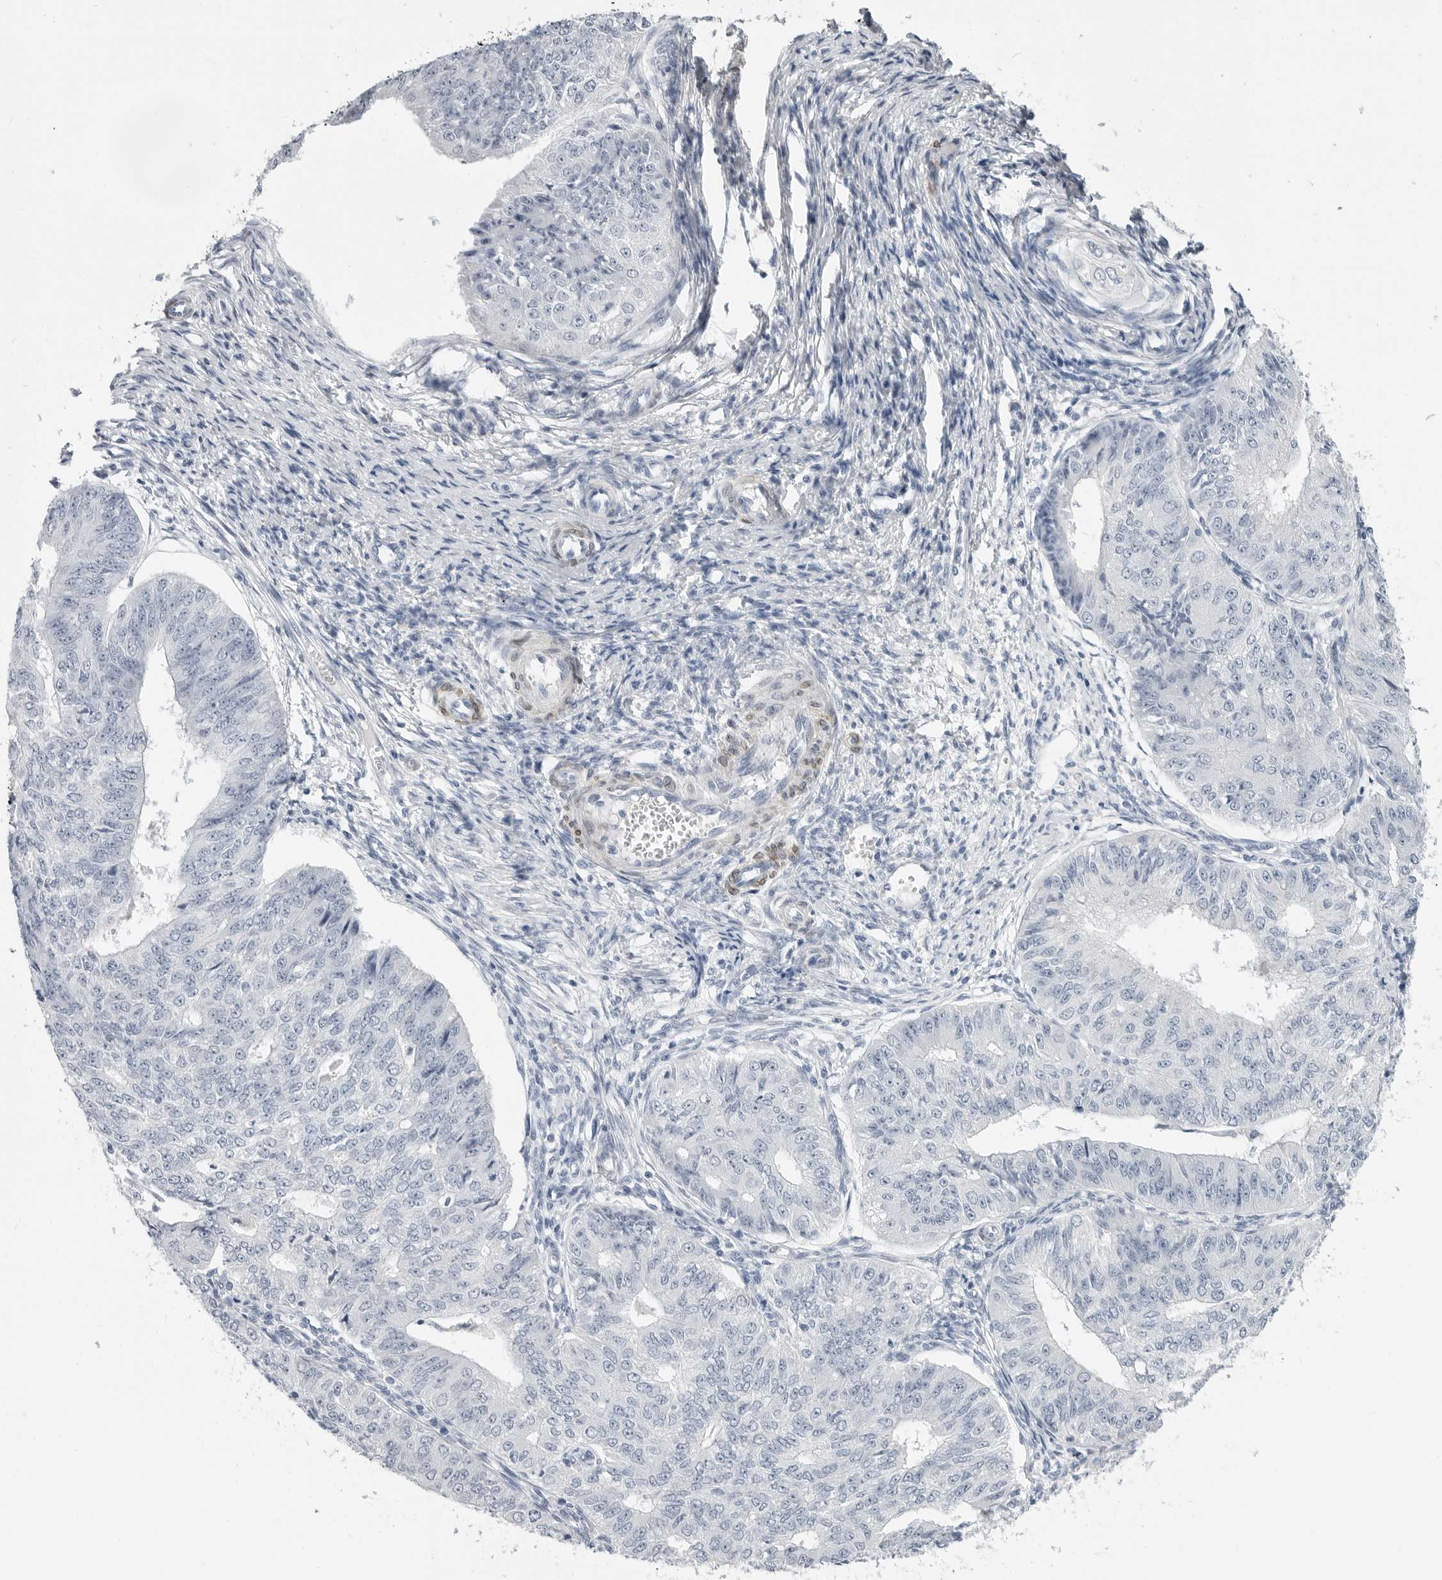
{"staining": {"intensity": "negative", "quantity": "none", "location": "none"}, "tissue": "endometrial cancer", "cell_type": "Tumor cells", "image_type": "cancer", "snomed": [{"axis": "morphology", "description": "Adenocarcinoma, NOS"}, {"axis": "topography", "description": "Endometrium"}], "caption": "There is no significant staining in tumor cells of adenocarcinoma (endometrial).", "gene": "PLN", "patient": {"sex": "female", "age": 32}}